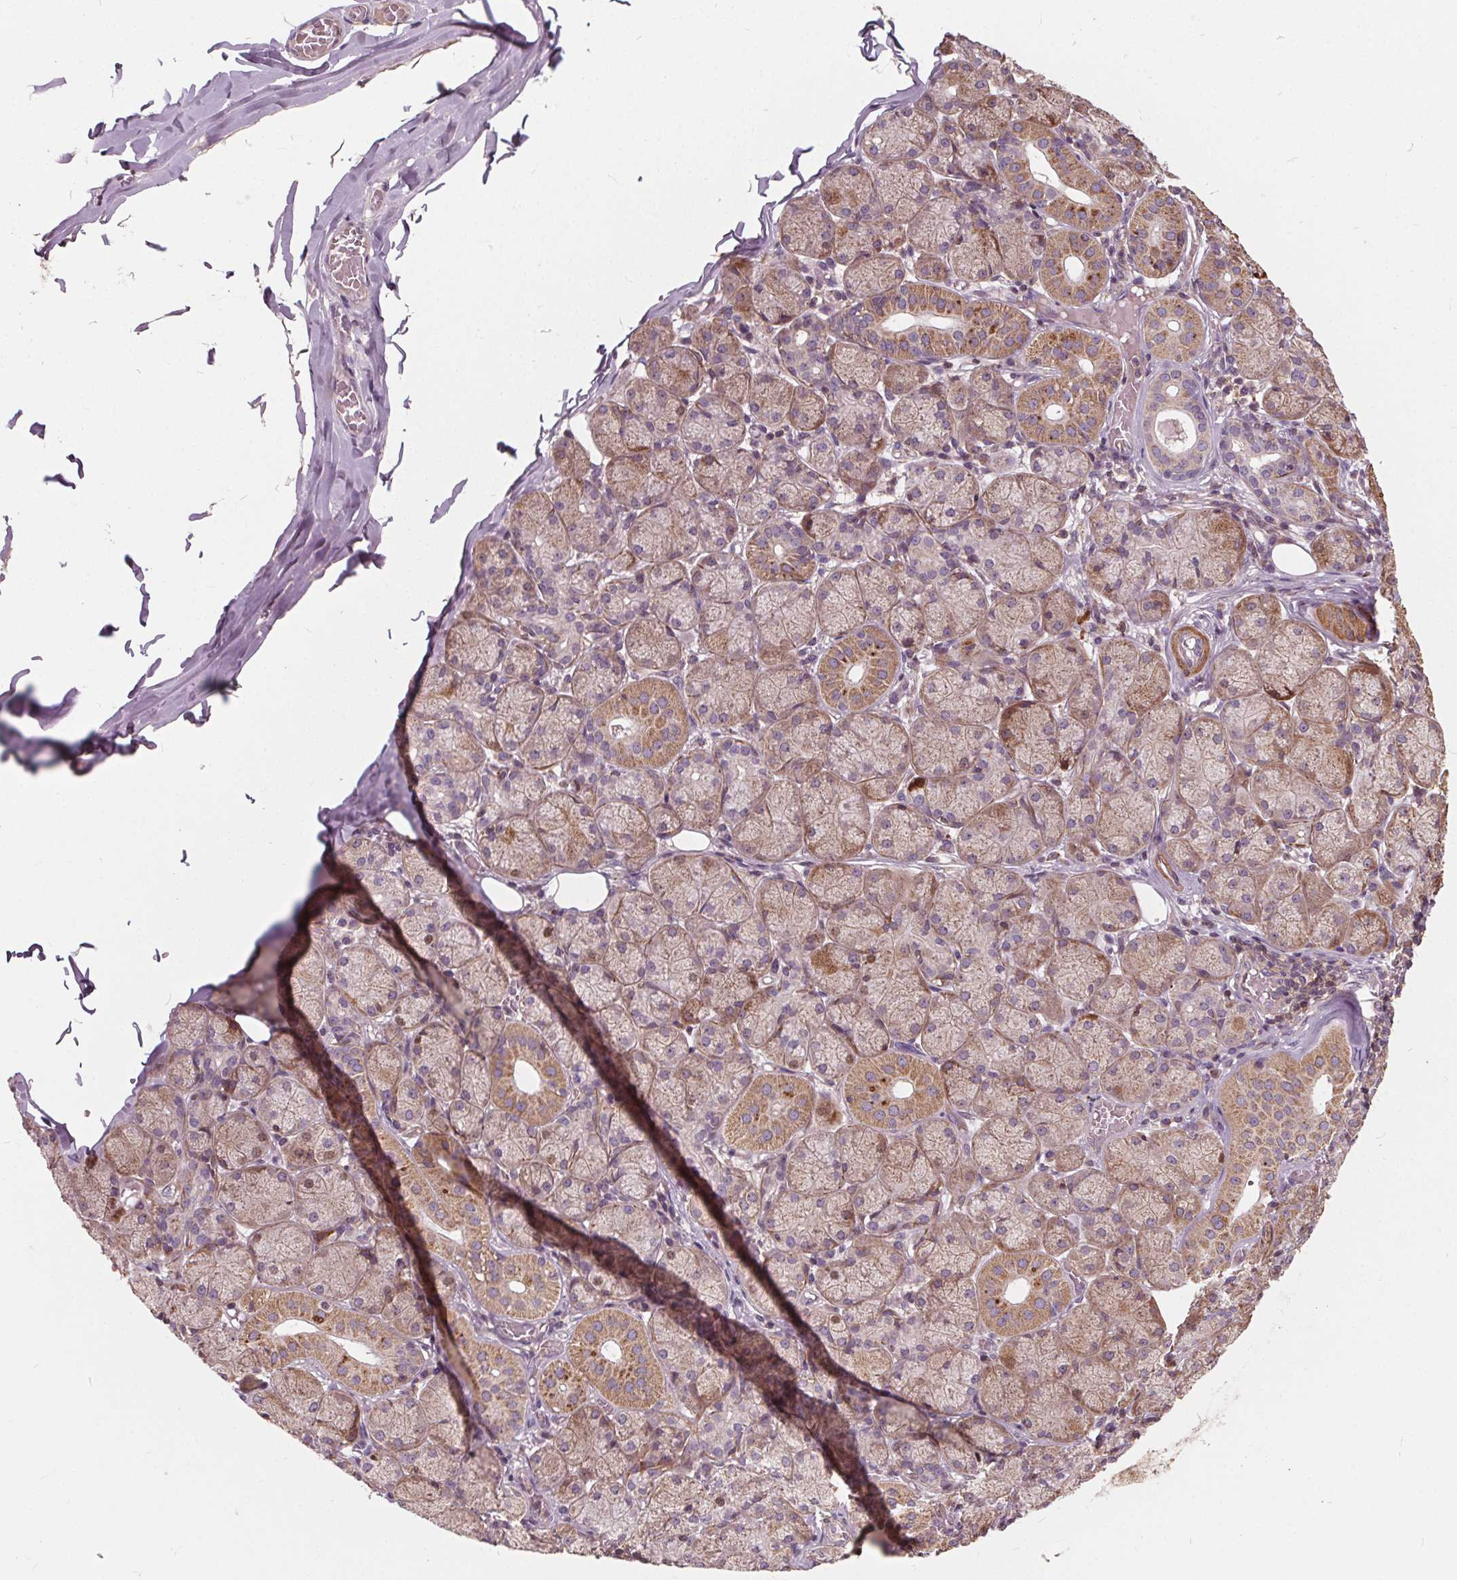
{"staining": {"intensity": "moderate", "quantity": "25%-75%", "location": "cytoplasmic/membranous"}, "tissue": "salivary gland", "cell_type": "Glandular cells", "image_type": "normal", "snomed": [{"axis": "morphology", "description": "Normal tissue, NOS"}, {"axis": "topography", "description": "Salivary gland"}, {"axis": "topography", "description": "Peripheral nerve tissue"}], "caption": "Protein expression analysis of normal human salivary gland reveals moderate cytoplasmic/membranous staining in approximately 25%-75% of glandular cells. (DAB = brown stain, brightfield microscopy at high magnification).", "gene": "ORAI2", "patient": {"sex": "female", "age": 24}}